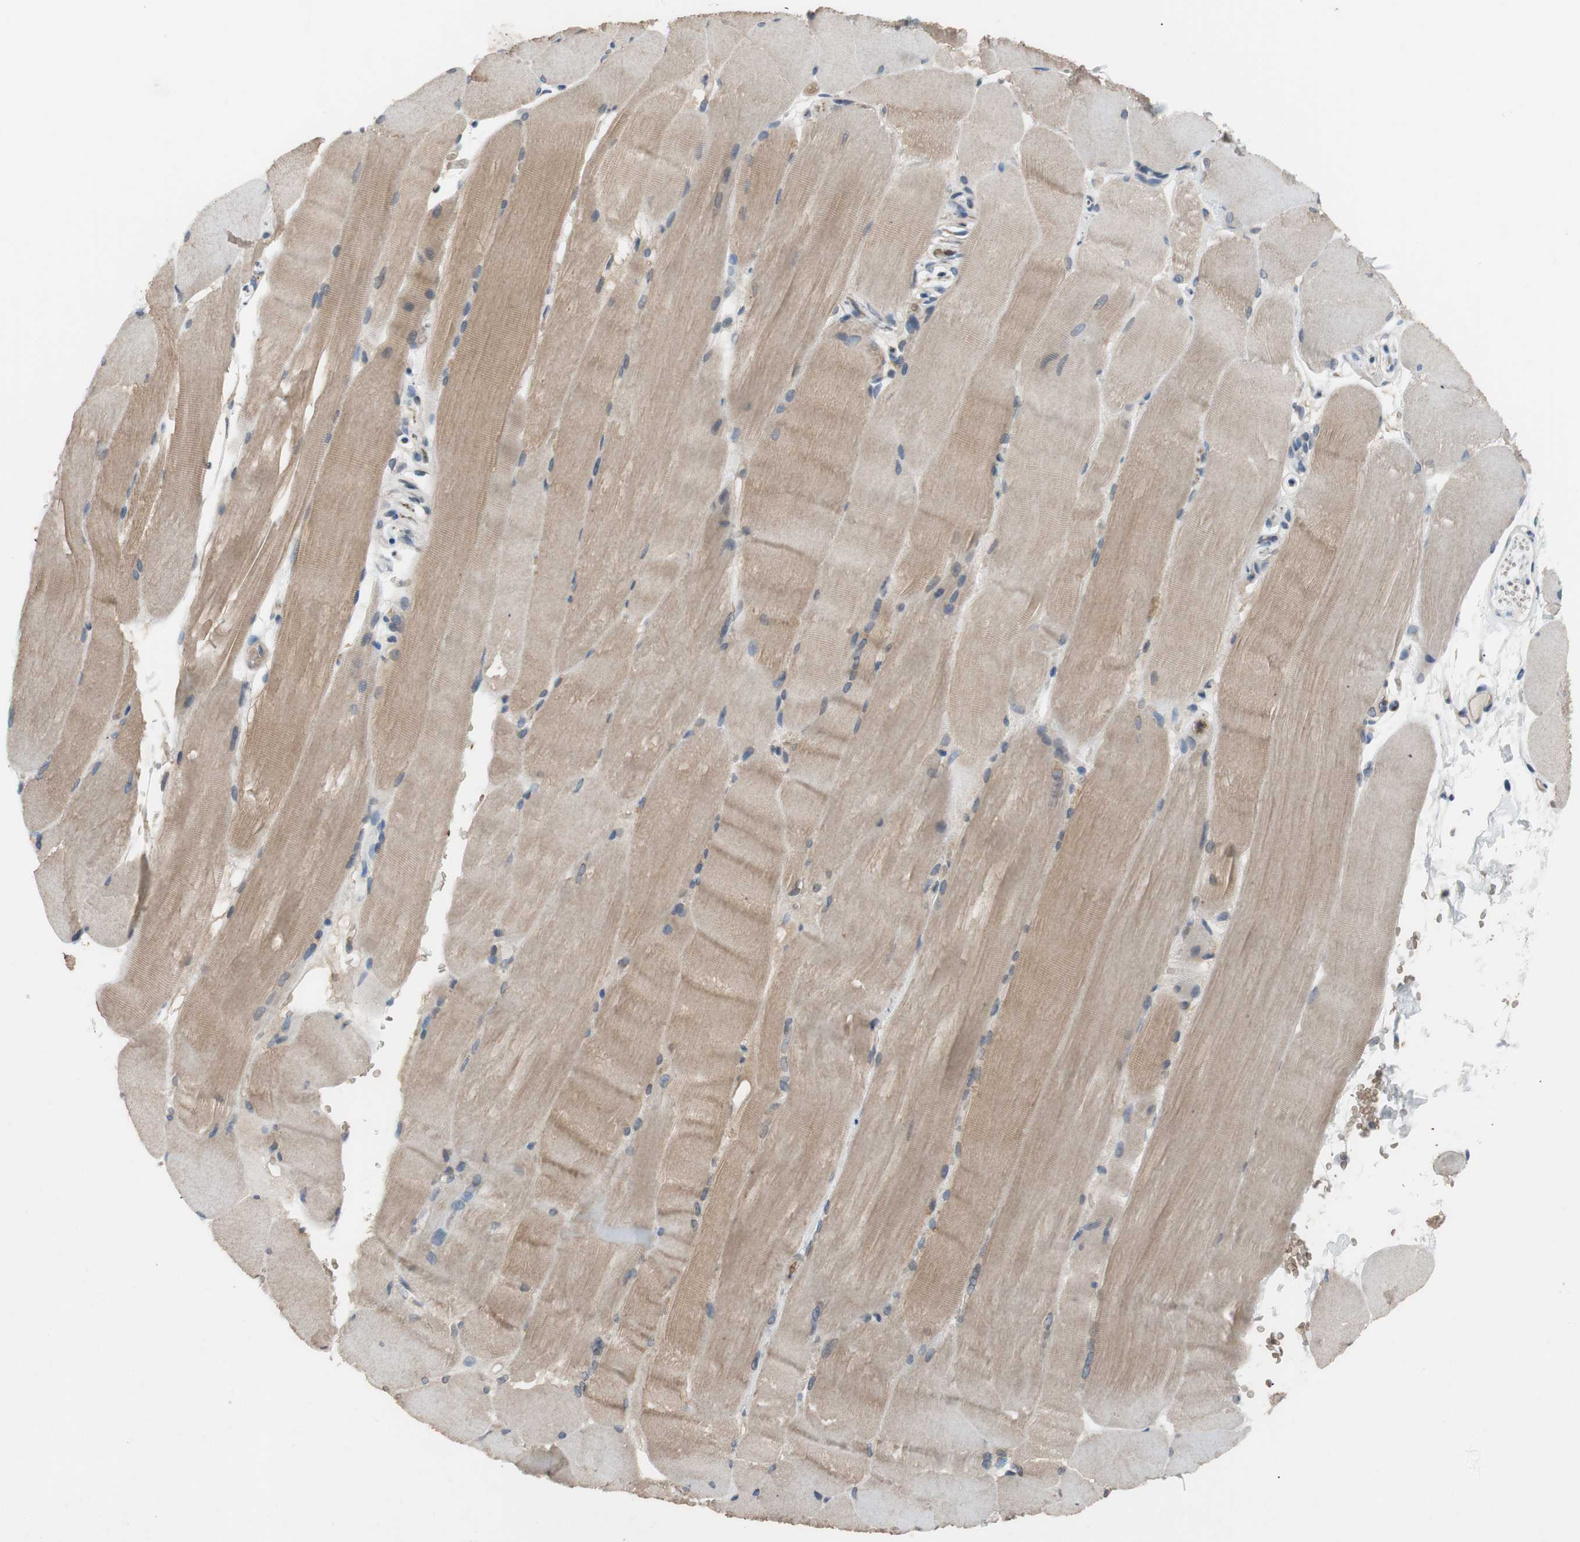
{"staining": {"intensity": "weak", "quantity": ">75%", "location": "cytoplasmic/membranous"}, "tissue": "skeletal muscle", "cell_type": "Myocytes", "image_type": "normal", "snomed": [{"axis": "morphology", "description": "Normal tissue, NOS"}, {"axis": "topography", "description": "Skin"}, {"axis": "topography", "description": "Skeletal muscle"}], "caption": "High-power microscopy captured an IHC image of benign skeletal muscle, revealing weak cytoplasmic/membranous positivity in approximately >75% of myocytes.", "gene": "ADD2", "patient": {"sex": "male", "age": 83}}